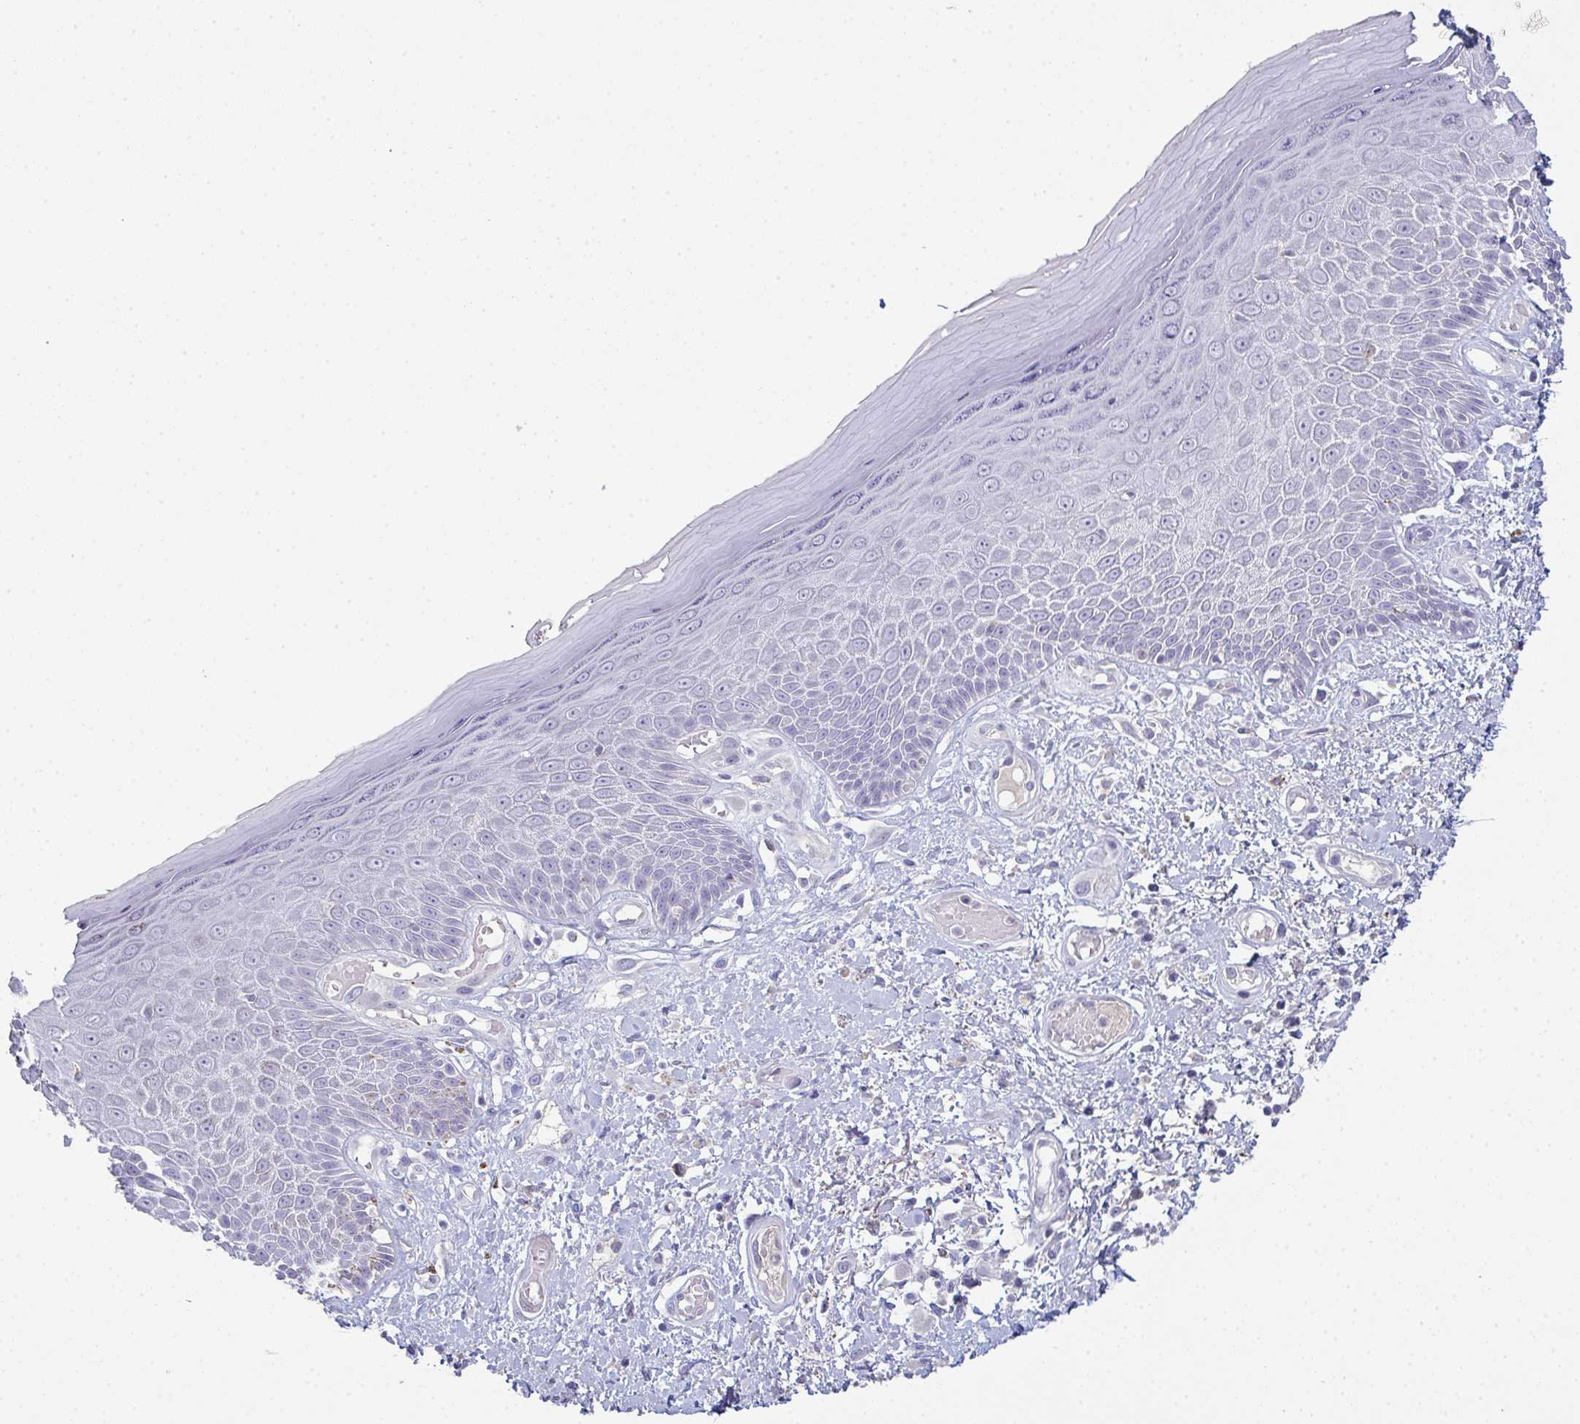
{"staining": {"intensity": "negative", "quantity": "none", "location": "none"}, "tissue": "skin", "cell_type": "Epidermal cells", "image_type": "normal", "snomed": [{"axis": "morphology", "description": "Normal tissue, NOS"}, {"axis": "topography", "description": "Anal"}, {"axis": "topography", "description": "Peripheral nerve tissue"}], "caption": "This is an immunohistochemistry histopathology image of benign human skin. There is no staining in epidermal cells.", "gene": "ADAM21", "patient": {"sex": "male", "age": 78}}